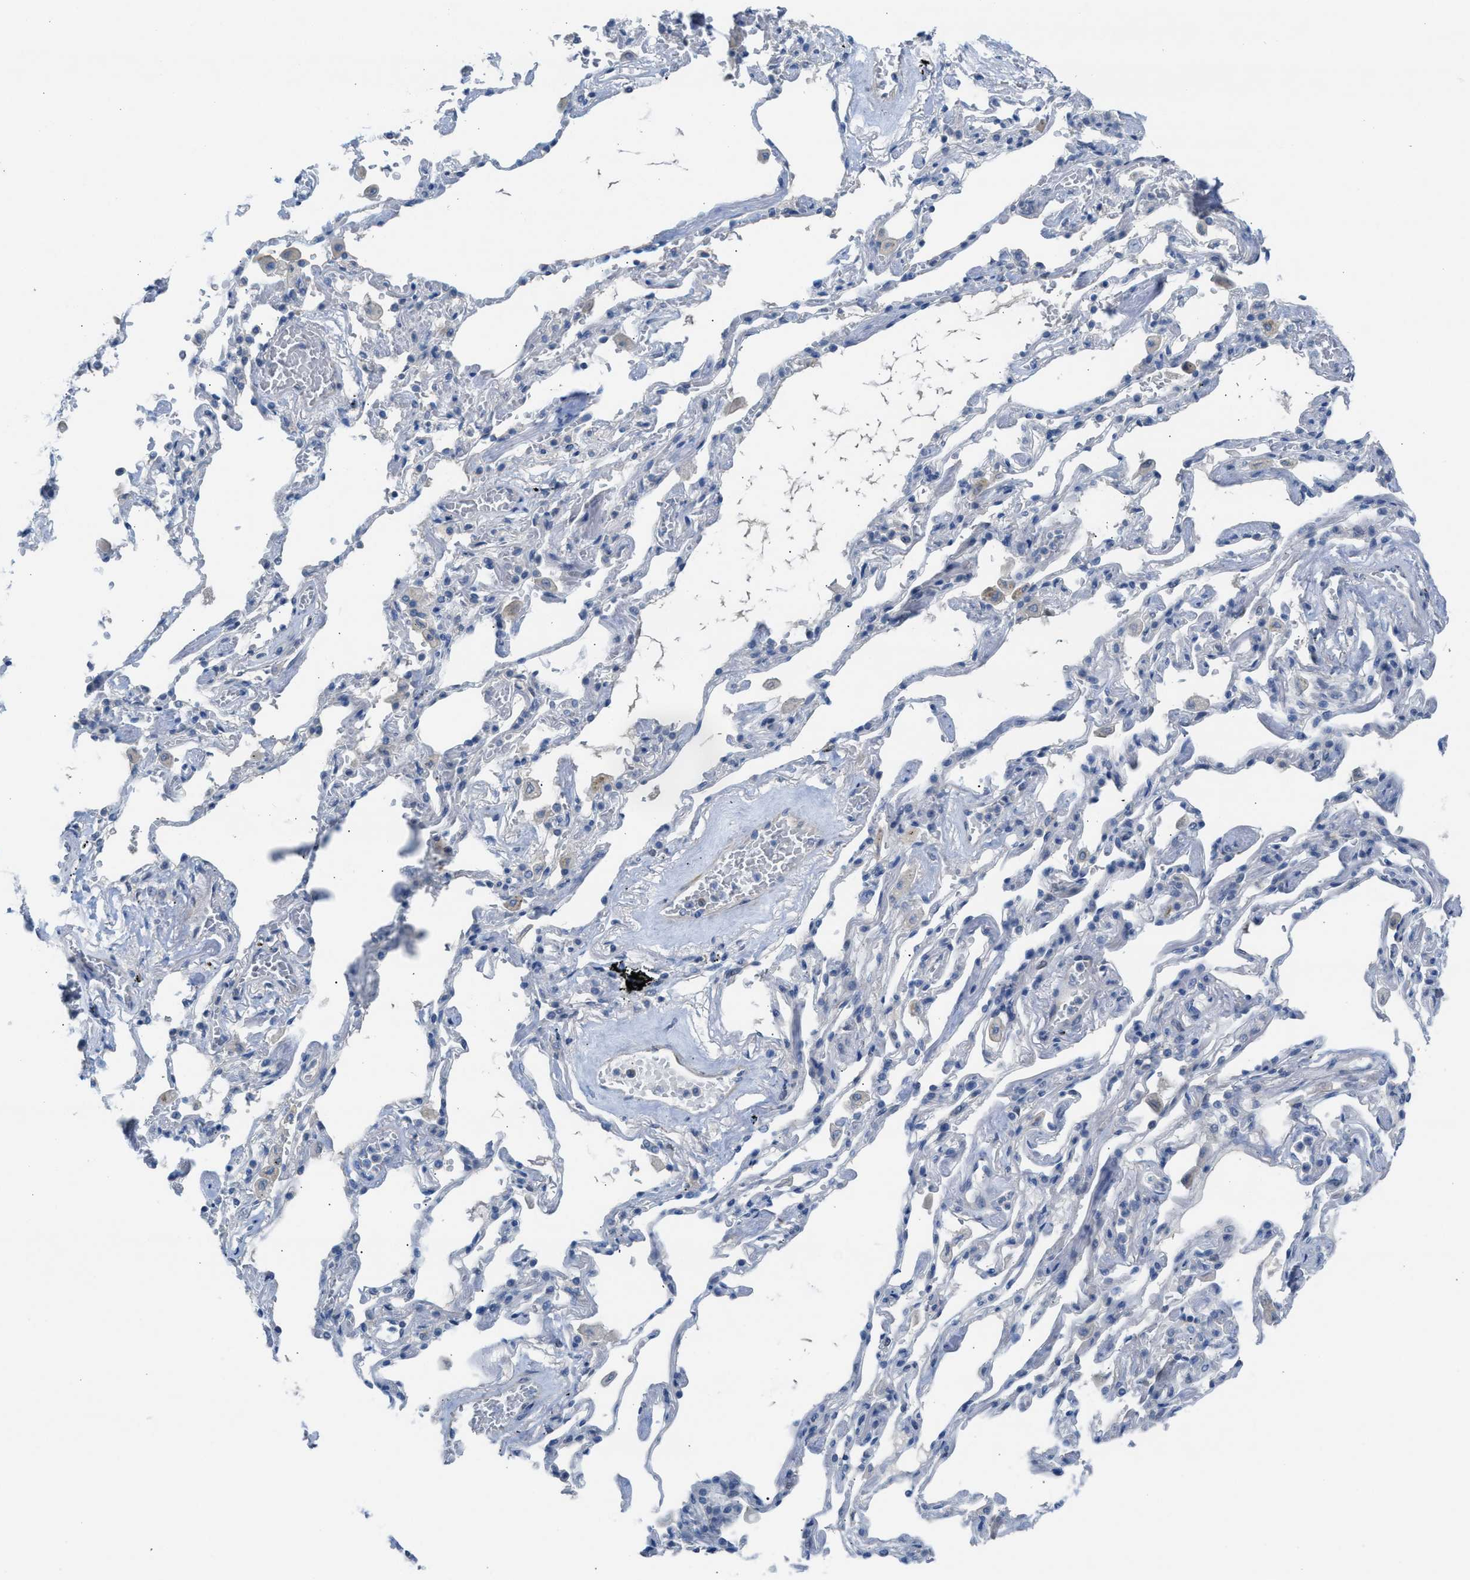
{"staining": {"intensity": "negative", "quantity": "none", "location": "none"}, "tissue": "adipose tissue", "cell_type": "Adipocytes", "image_type": "normal", "snomed": [{"axis": "morphology", "description": "Normal tissue, NOS"}, {"axis": "topography", "description": "Cartilage tissue"}, {"axis": "topography", "description": "Lung"}], "caption": "An immunohistochemistry photomicrograph of unremarkable adipose tissue is shown. There is no staining in adipocytes of adipose tissue. (DAB IHC, high magnification).", "gene": "ASPA", "patient": {"sex": "female", "age": 77}}